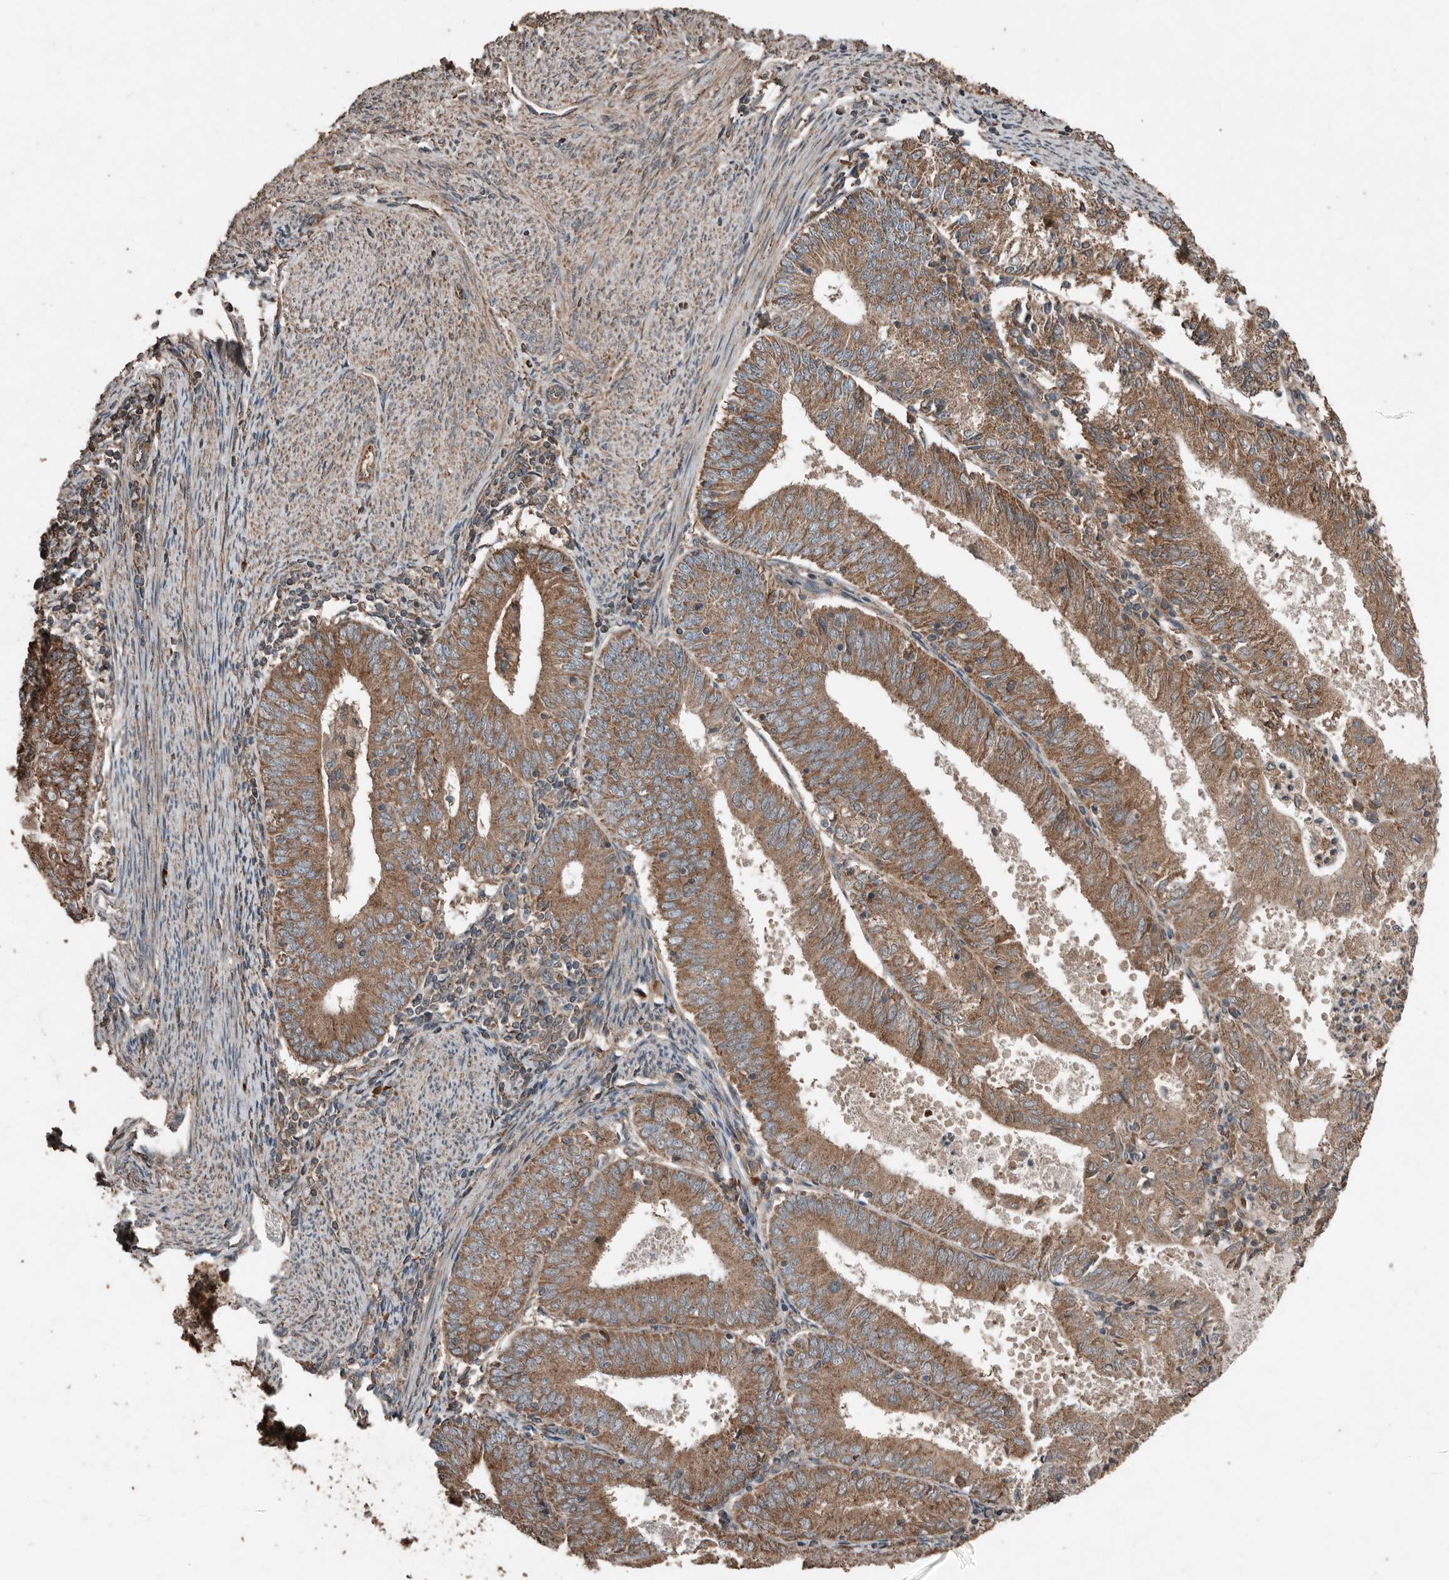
{"staining": {"intensity": "moderate", "quantity": ">75%", "location": "cytoplasmic/membranous"}, "tissue": "endometrial cancer", "cell_type": "Tumor cells", "image_type": "cancer", "snomed": [{"axis": "morphology", "description": "Adenocarcinoma, NOS"}, {"axis": "topography", "description": "Endometrium"}], "caption": "High-power microscopy captured an immunohistochemistry (IHC) histopathology image of adenocarcinoma (endometrial), revealing moderate cytoplasmic/membranous staining in approximately >75% of tumor cells. Using DAB (3,3'-diaminobenzidine) (brown) and hematoxylin (blue) stains, captured at high magnification using brightfield microscopy.", "gene": "RNF207", "patient": {"sex": "female", "age": 57}}